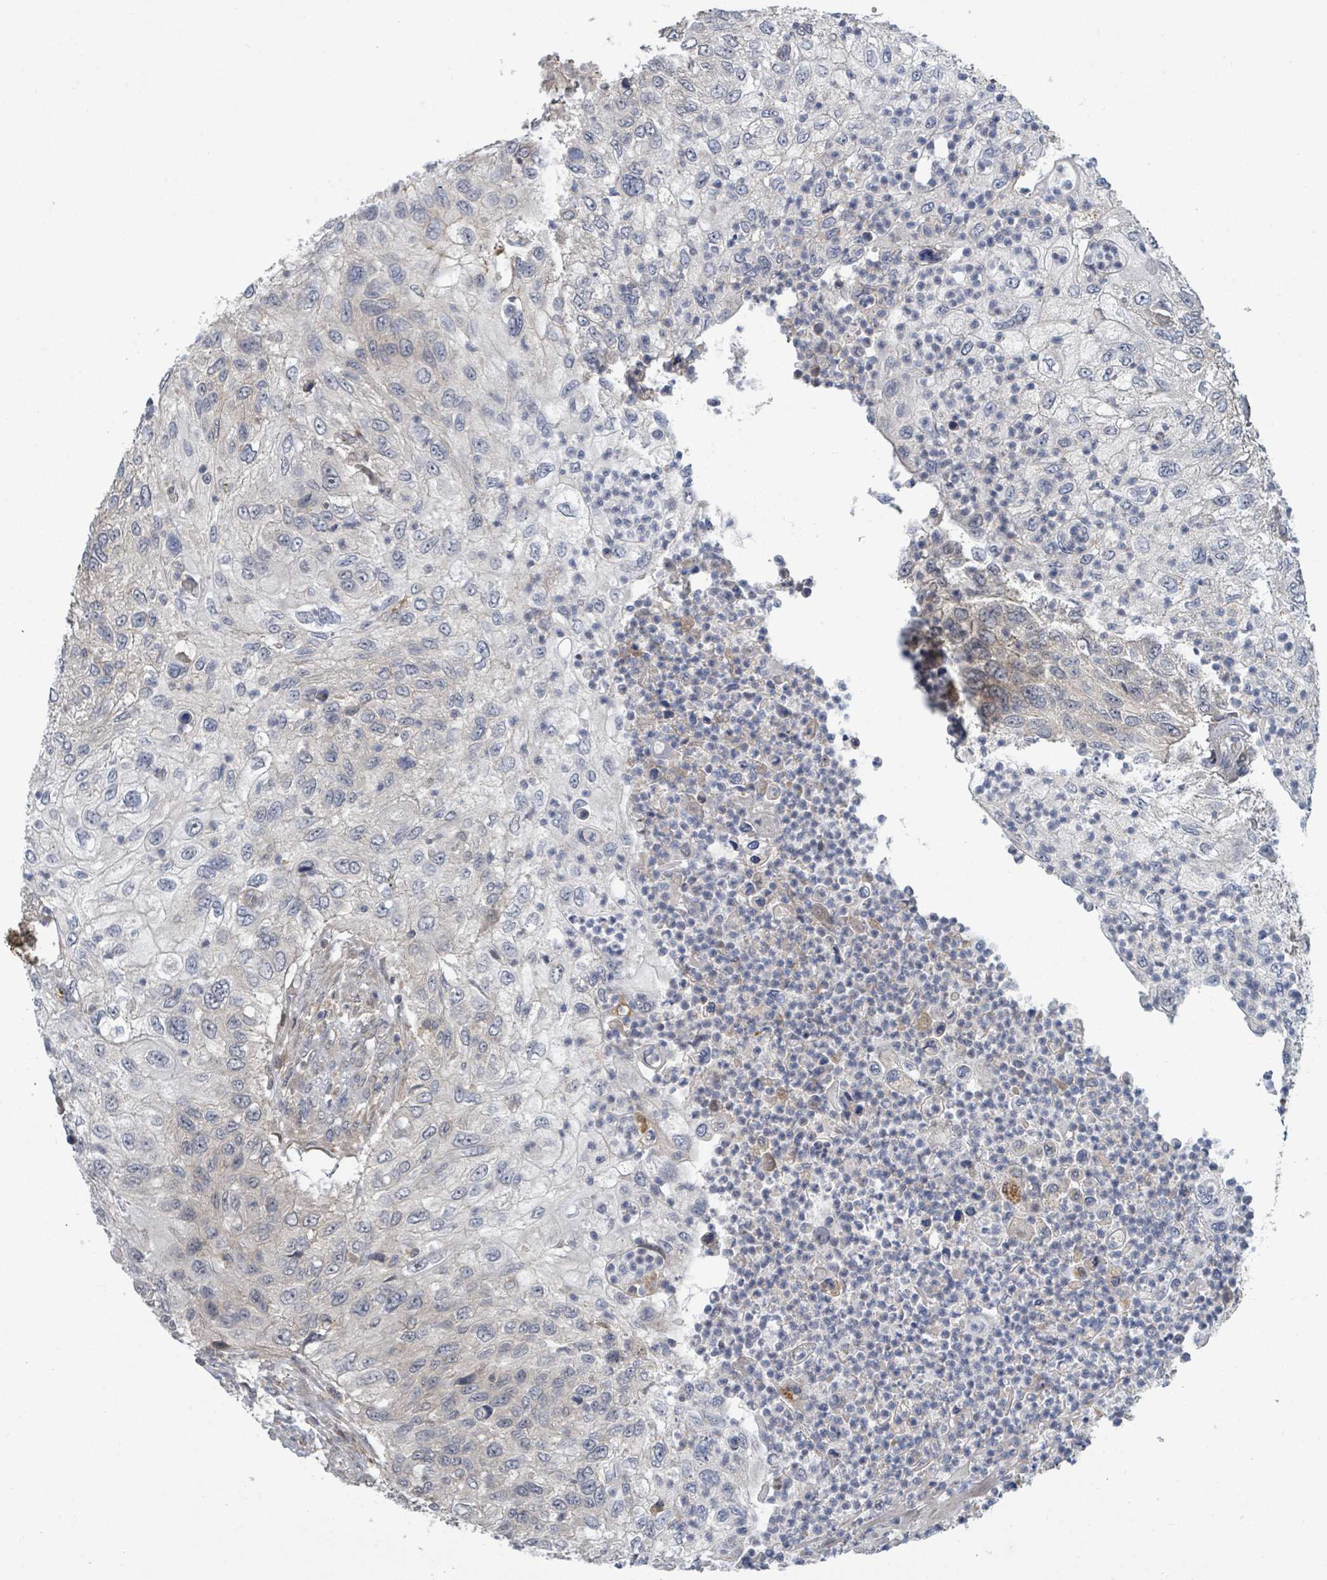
{"staining": {"intensity": "weak", "quantity": "<25%", "location": "cytoplasmic/membranous"}, "tissue": "urothelial cancer", "cell_type": "Tumor cells", "image_type": "cancer", "snomed": [{"axis": "morphology", "description": "Urothelial carcinoma, High grade"}, {"axis": "topography", "description": "Urinary bladder"}], "caption": "Immunohistochemistry of high-grade urothelial carcinoma shows no positivity in tumor cells.", "gene": "CCDC121", "patient": {"sex": "female", "age": 60}}